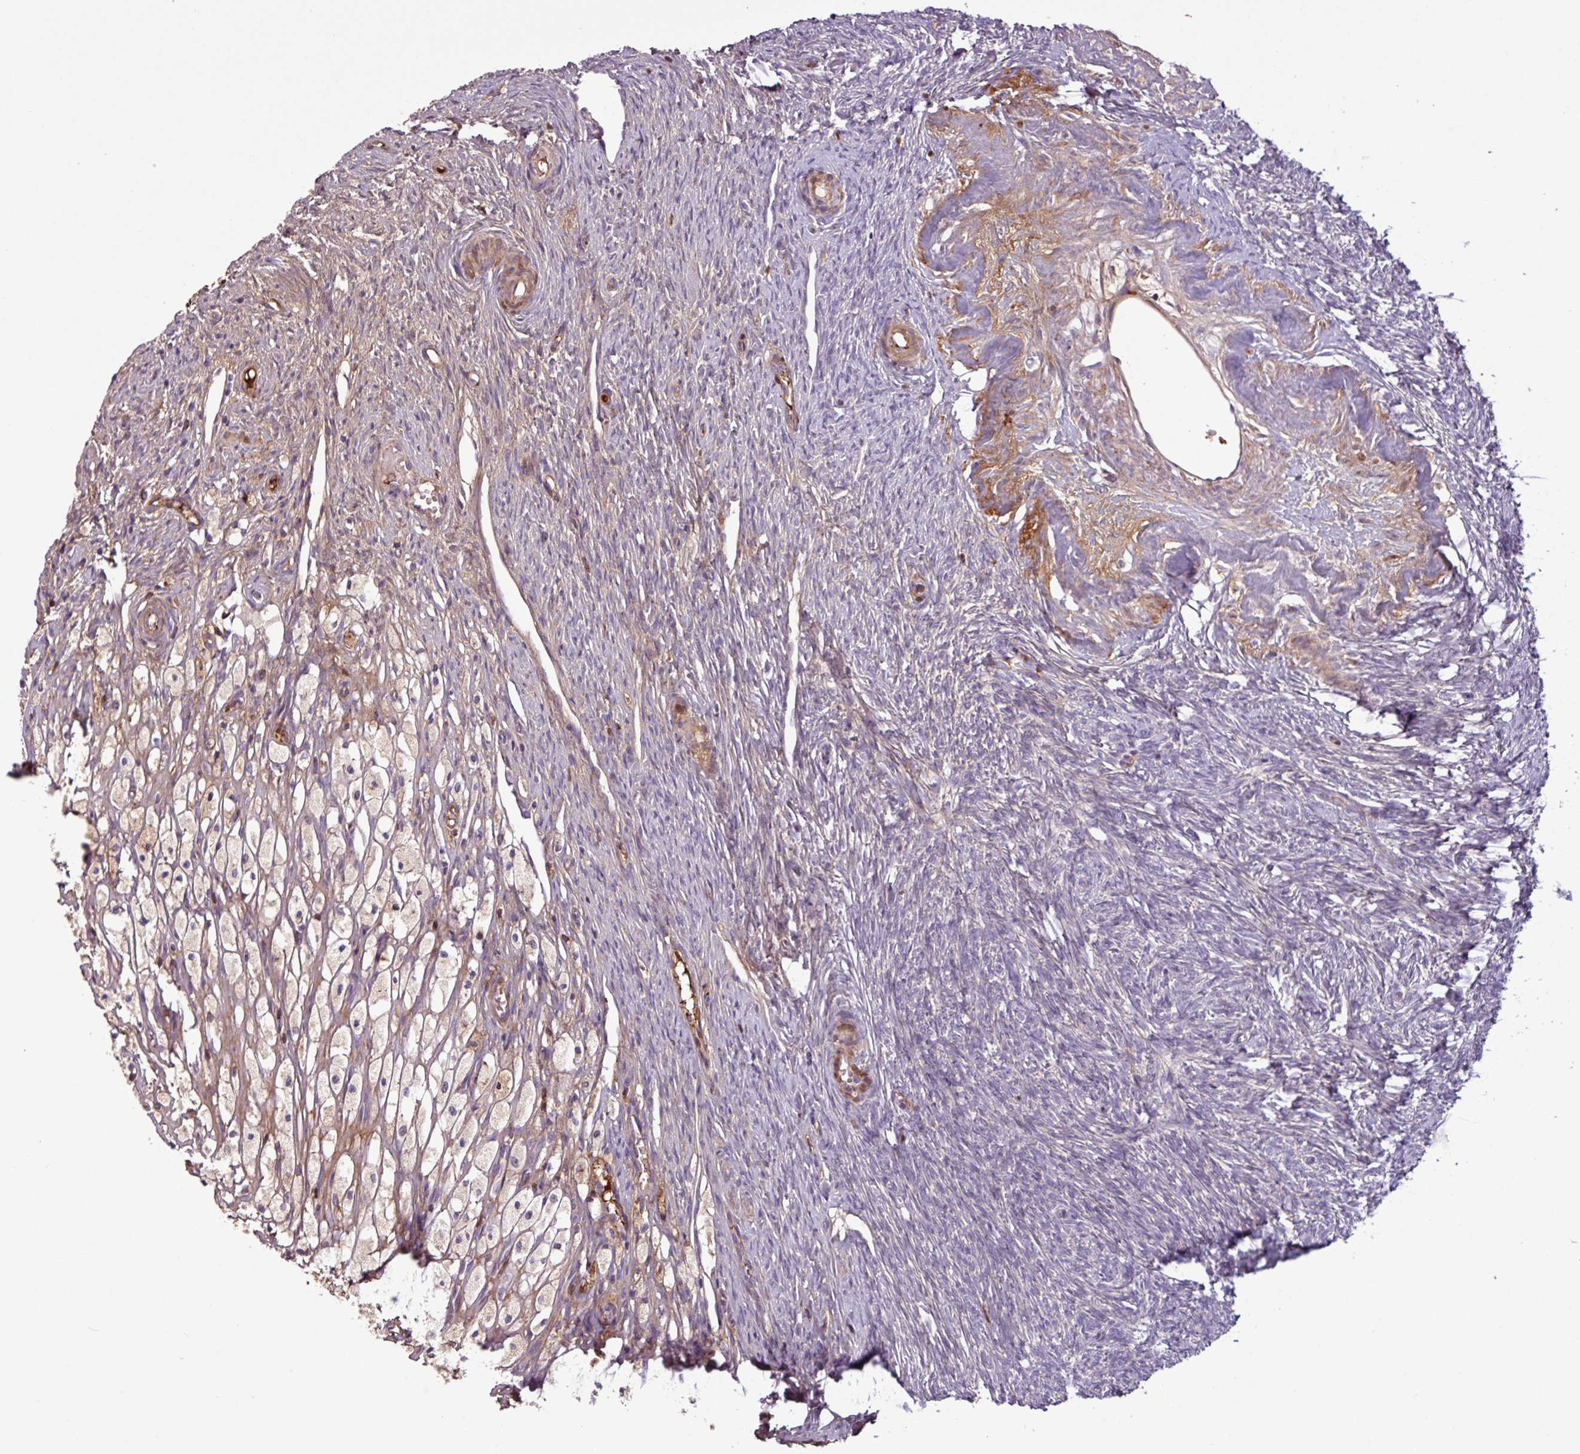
{"staining": {"intensity": "negative", "quantity": "none", "location": "none"}, "tissue": "ovary", "cell_type": "Ovarian stroma cells", "image_type": "normal", "snomed": [{"axis": "morphology", "description": "Normal tissue, NOS"}, {"axis": "topography", "description": "Ovary"}], "caption": "This is an immunohistochemistry (IHC) histopathology image of normal ovary. There is no expression in ovarian stroma cells.", "gene": "C4A", "patient": {"sex": "female", "age": 51}}